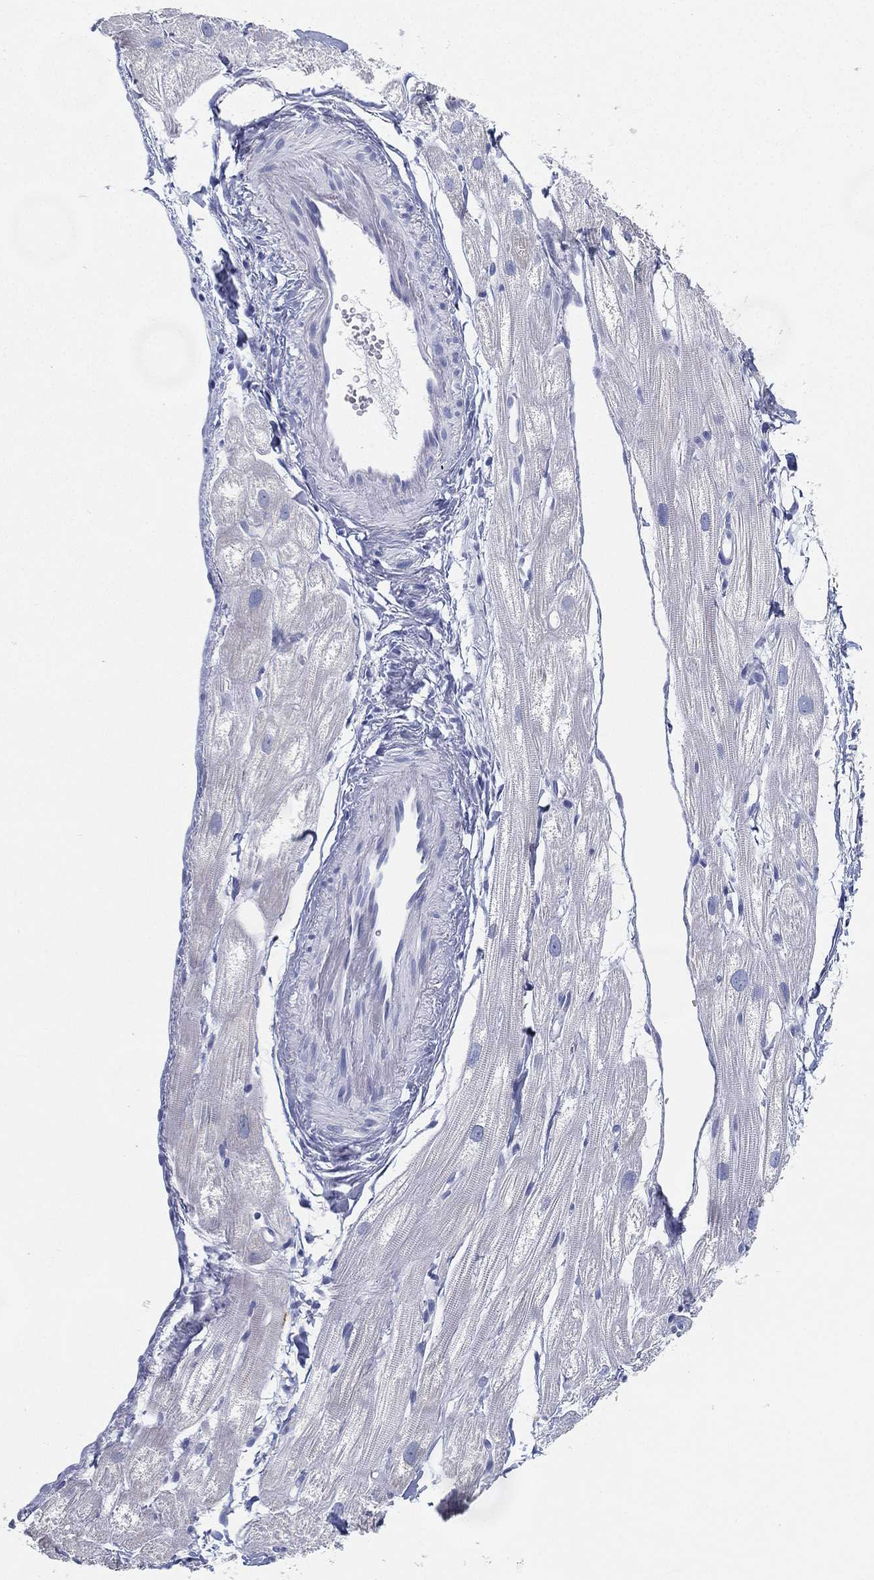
{"staining": {"intensity": "negative", "quantity": "none", "location": "none"}, "tissue": "heart muscle", "cell_type": "Cardiomyocytes", "image_type": "normal", "snomed": [{"axis": "morphology", "description": "Normal tissue, NOS"}, {"axis": "topography", "description": "Heart"}], "caption": "There is no significant positivity in cardiomyocytes of heart muscle.", "gene": "GPR61", "patient": {"sex": "male", "age": 58}}